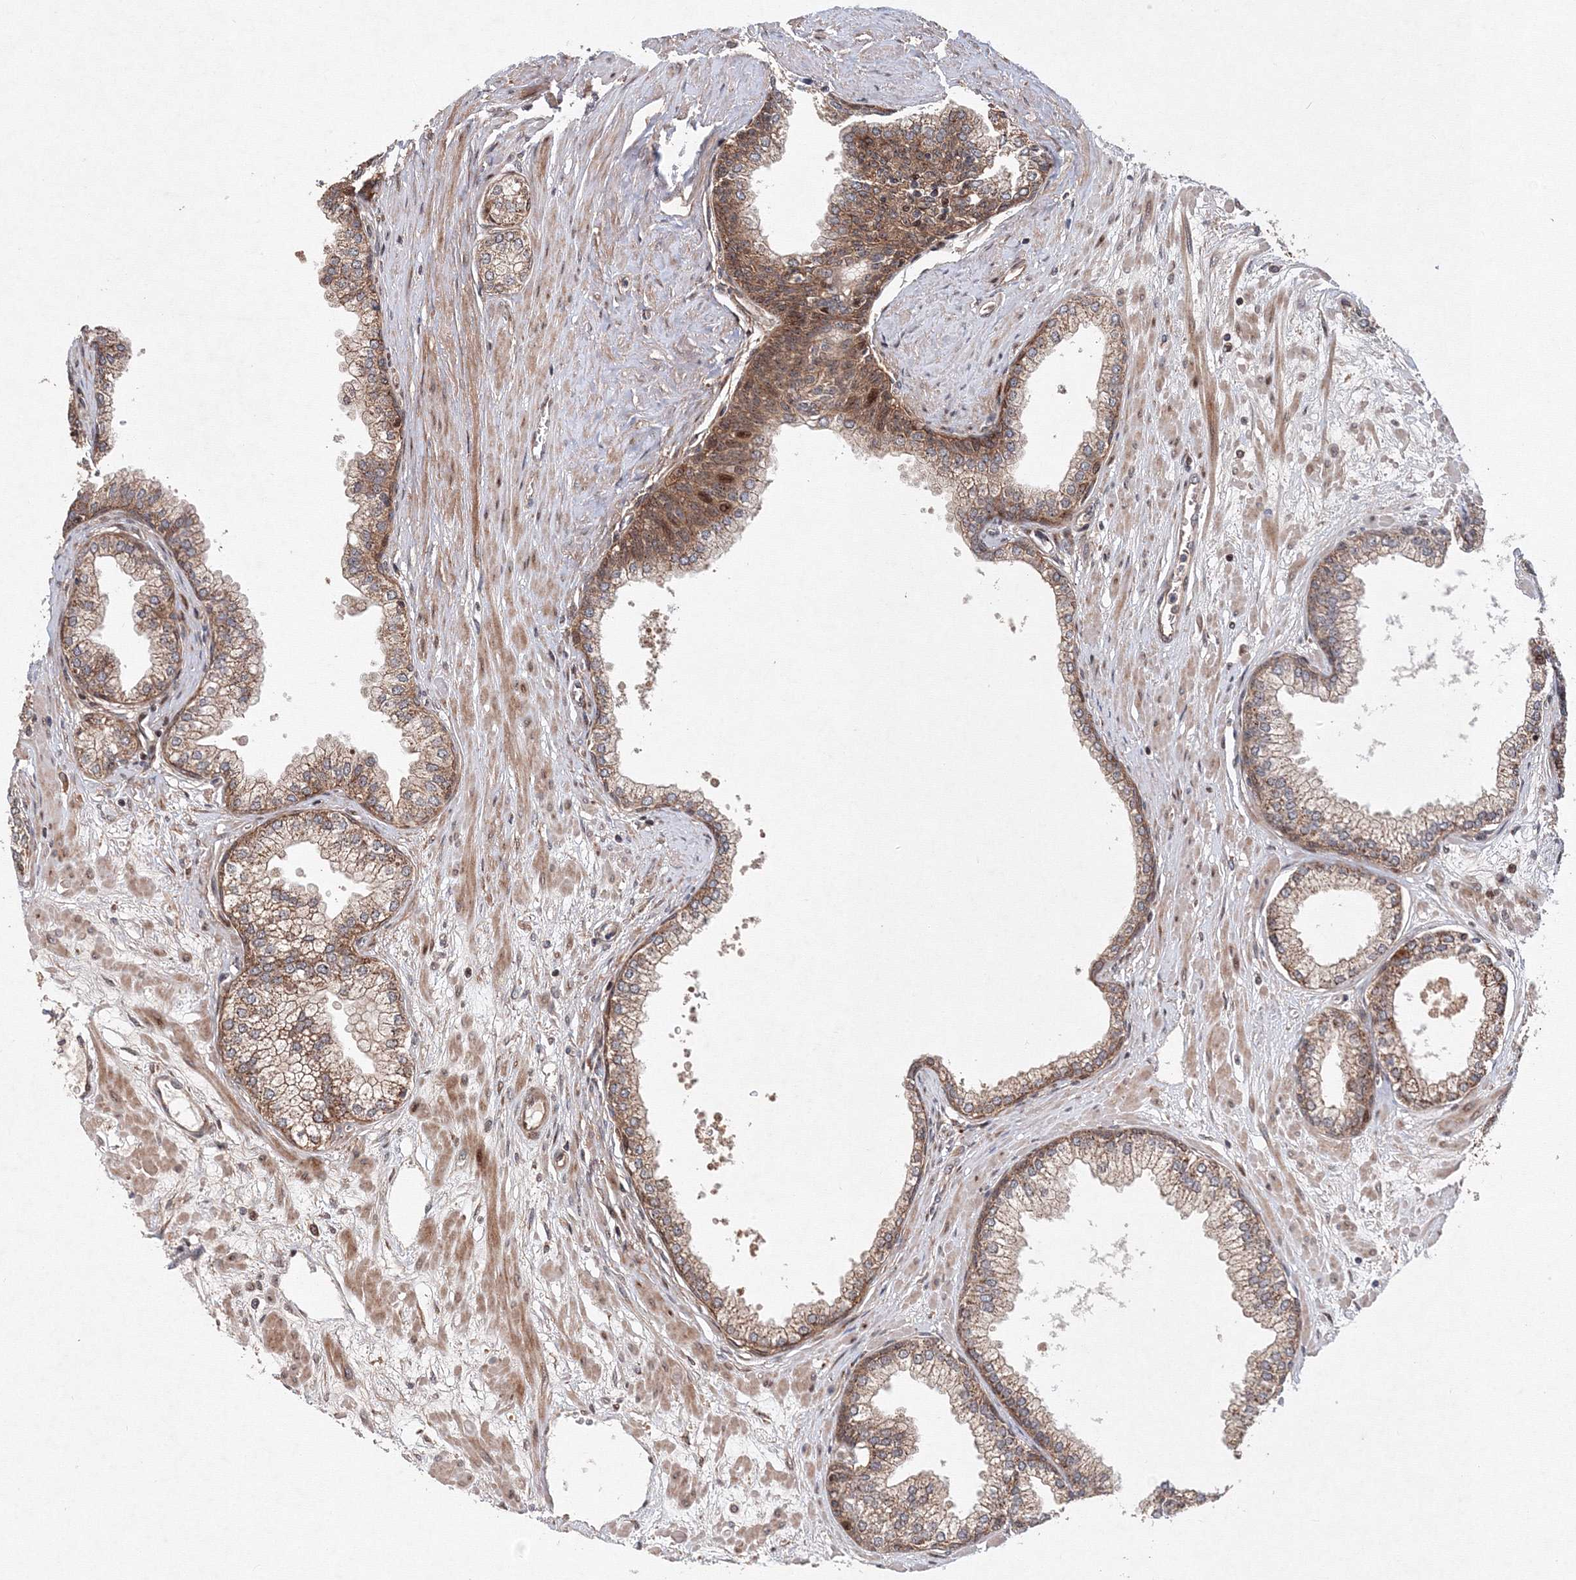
{"staining": {"intensity": "moderate", "quantity": ">75%", "location": "cytoplasmic/membranous"}, "tissue": "prostate", "cell_type": "Glandular cells", "image_type": "normal", "snomed": [{"axis": "morphology", "description": "Normal tissue, NOS"}, {"axis": "morphology", "description": "Urothelial carcinoma, Low grade"}, {"axis": "topography", "description": "Urinary bladder"}, {"axis": "topography", "description": "Prostate"}], "caption": "Glandular cells reveal medium levels of moderate cytoplasmic/membranous staining in about >75% of cells in unremarkable prostate. The staining was performed using DAB to visualize the protein expression in brown, while the nuclei were stained in blue with hematoxylin (Magnification: 20x).", "gene": "ANKAR", "patient": {"sex": "male", "age": 60}}